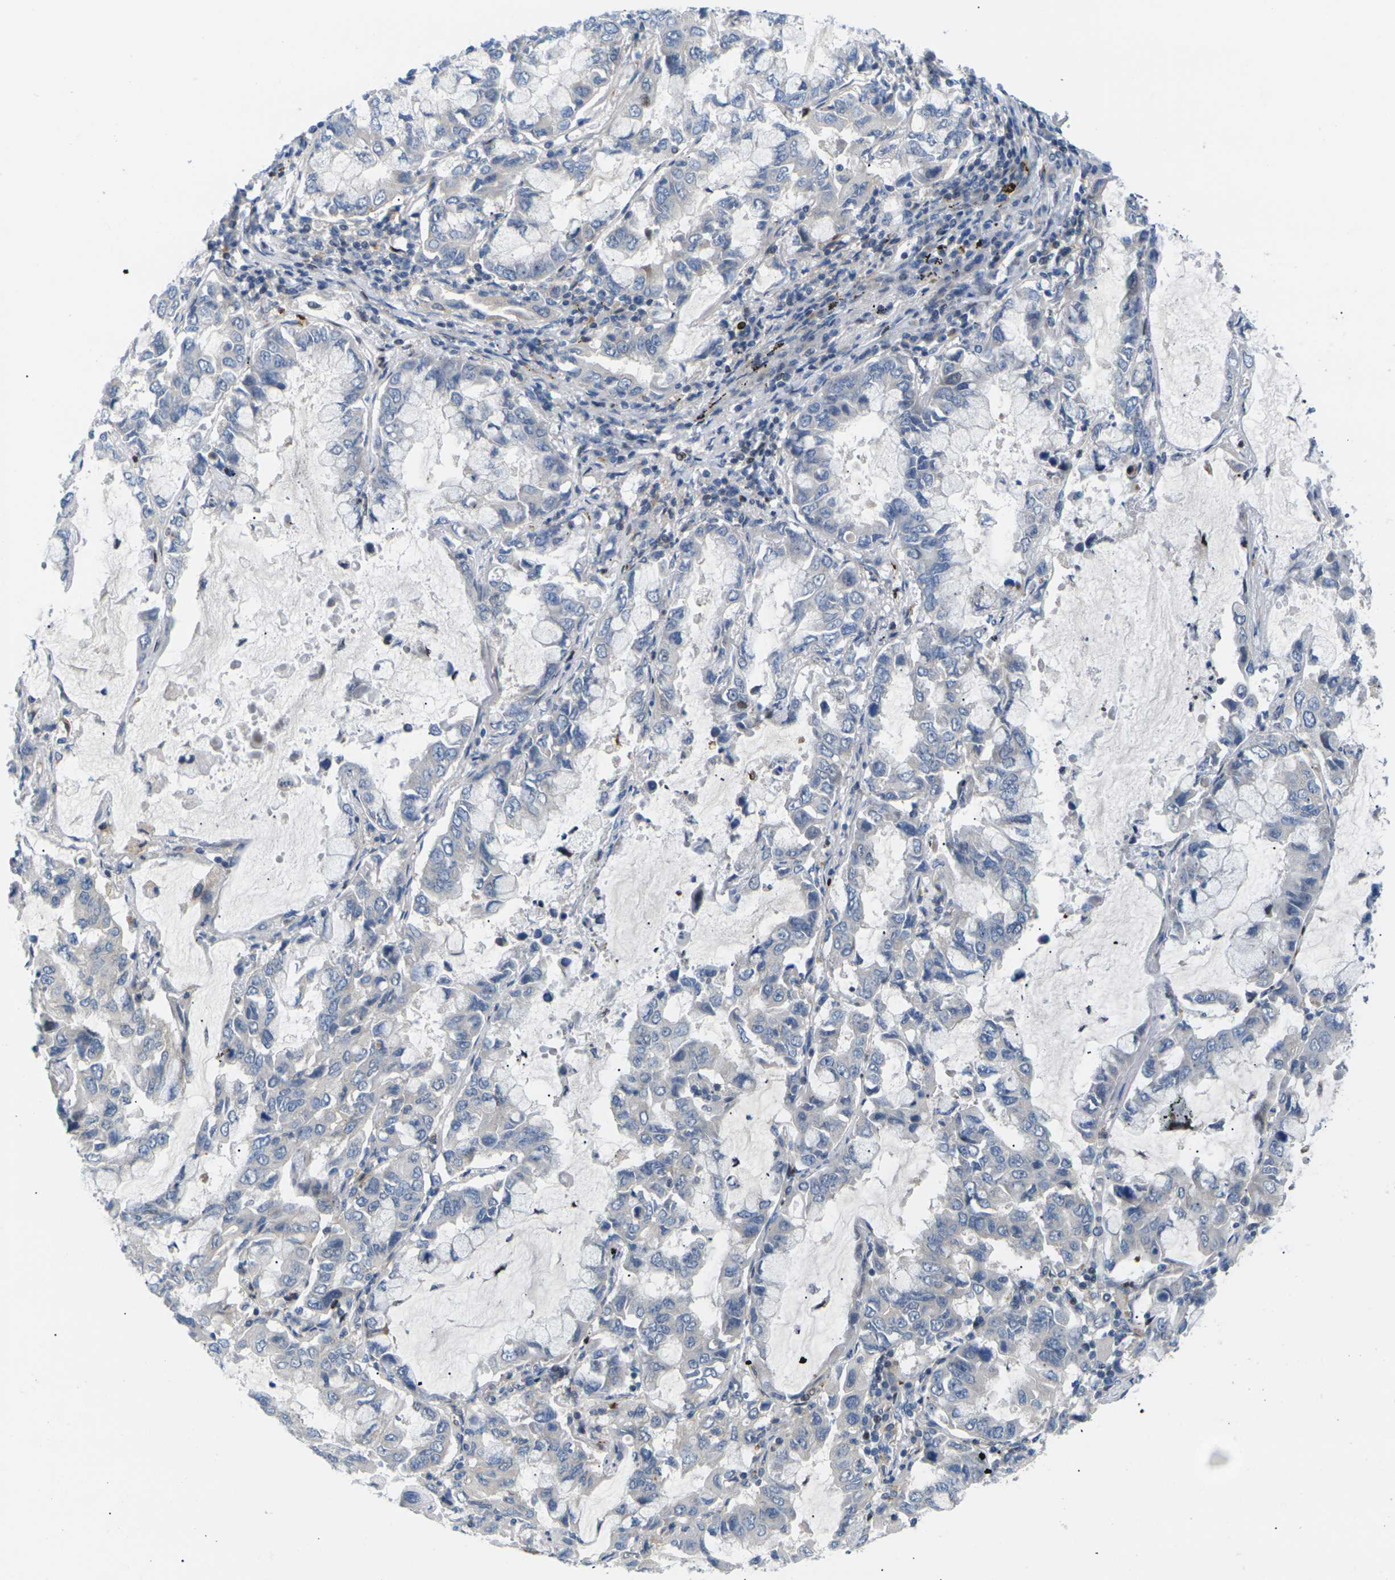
{"staining": {"intensity": "negative", "quantity": "none", "location": "none"}, "tissue": "lung cancer", "cell_type": "Tumor cells", "image_type": "cancer", "snomed": [{"axis": "morphology", "description": "Adenocarcinoma, NOS"}, {"axis": "topography", "description": "Lung"}], "caption": "Micrograph shows no protein staining in tumor cells of lung adenocarcinoma tissue.", "gene": "RPS6KA3", "patient": {"sex": "male", "age": 64}}